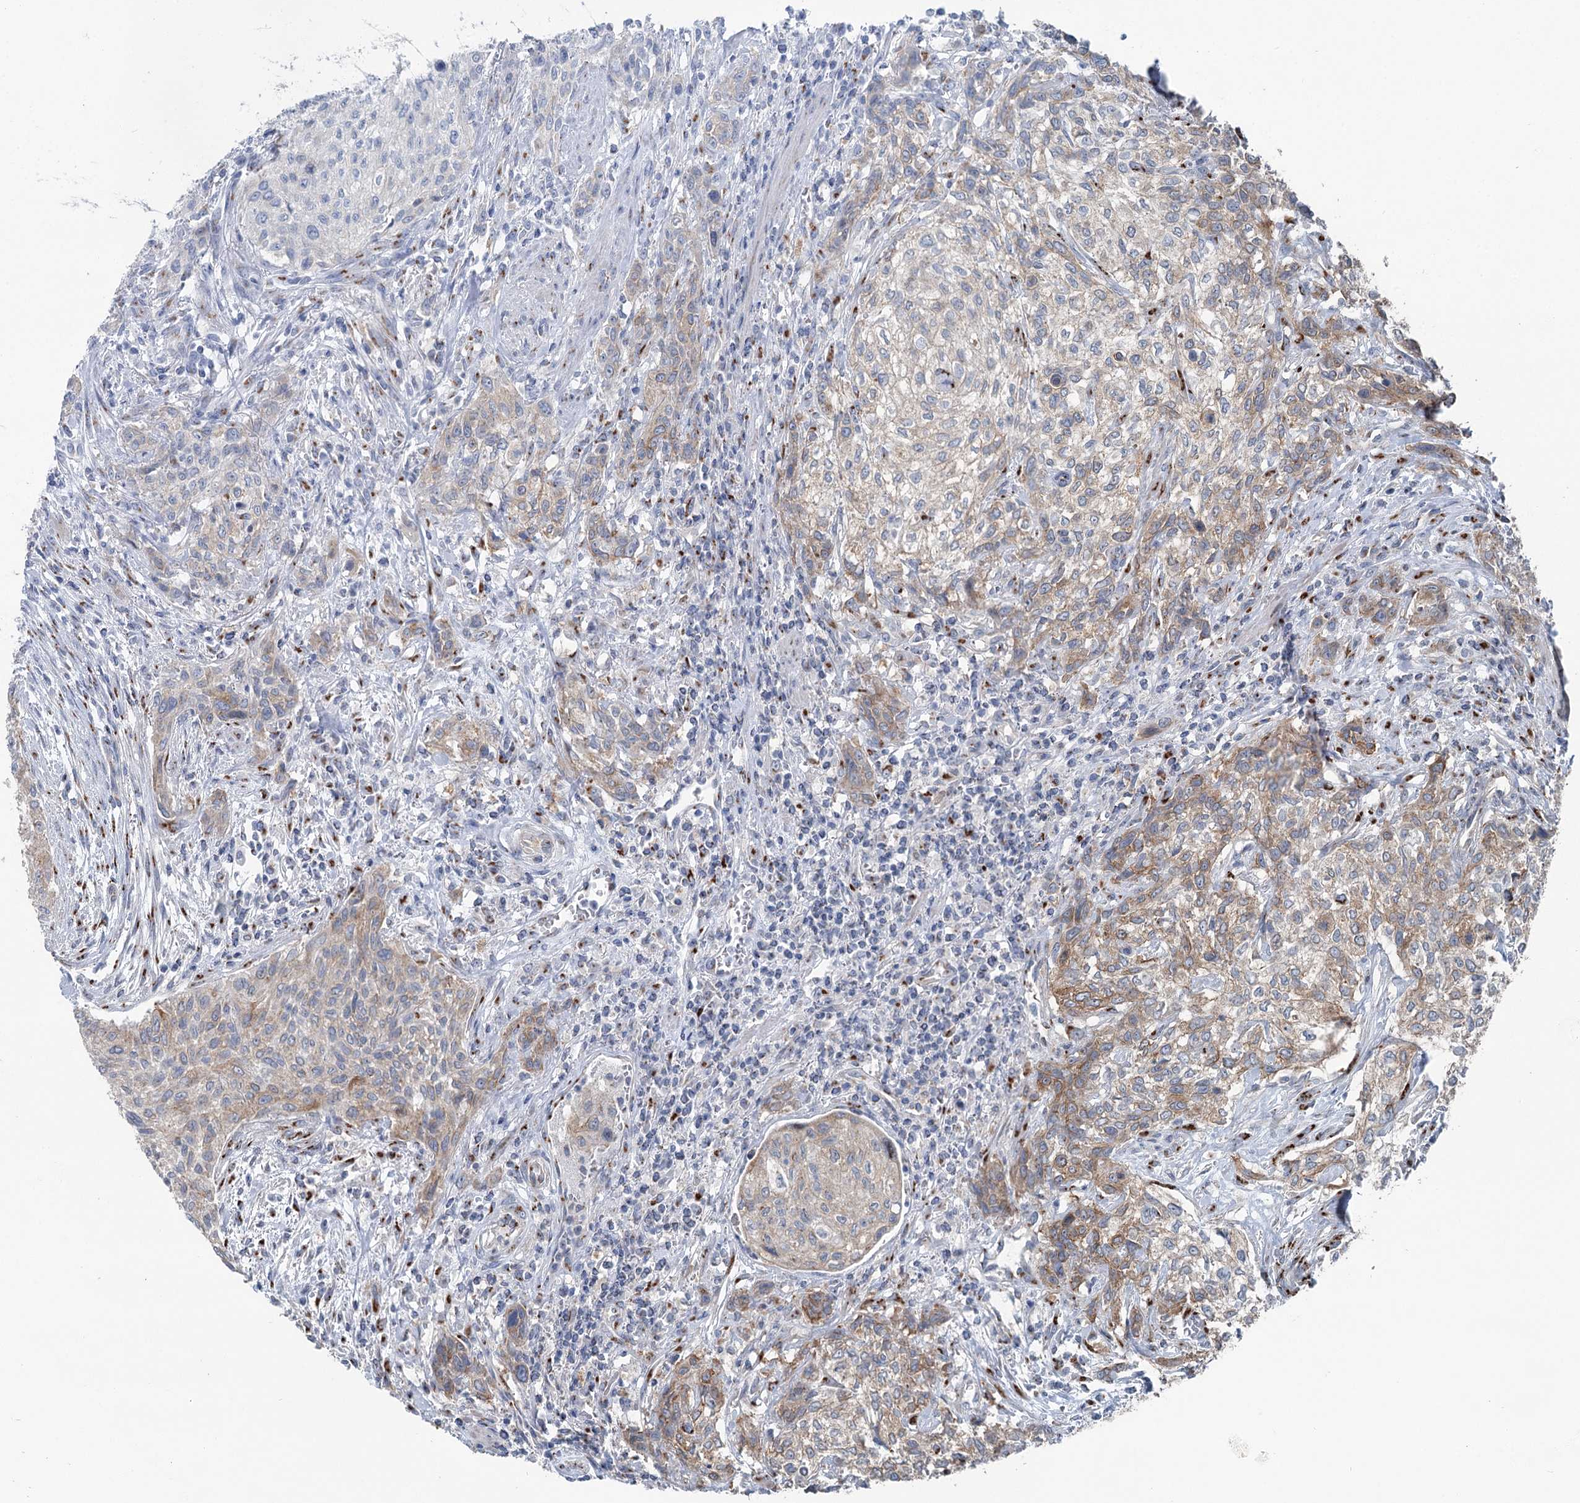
{"staining": {"intensity": "weak", "quantity": "25%-75%", "location": "cytoplasmic/membranous"}, "tissue": "urothelial cancer", "cell_type": "Tumor cells", "image_type": "cancer", "snomed": [{"axis": "morphology", "description": "Normal tissue, NOS"}, {"axis": "morphology", "description": "Urothelial carcinoma, NOS"}, {"axis": "topography", "description": "Urinary bladder"}, {"axis": "topography", "description": "Peripheral nerve tissue"}], "caption": "Protein staining reveals weak cytoplasmic/membranous positivity in approximately 25%-75% of tumor cells in transitional cell carcinoma.", "gene": "ITIH5", "patient": {"sex": "male", "age": 35}}